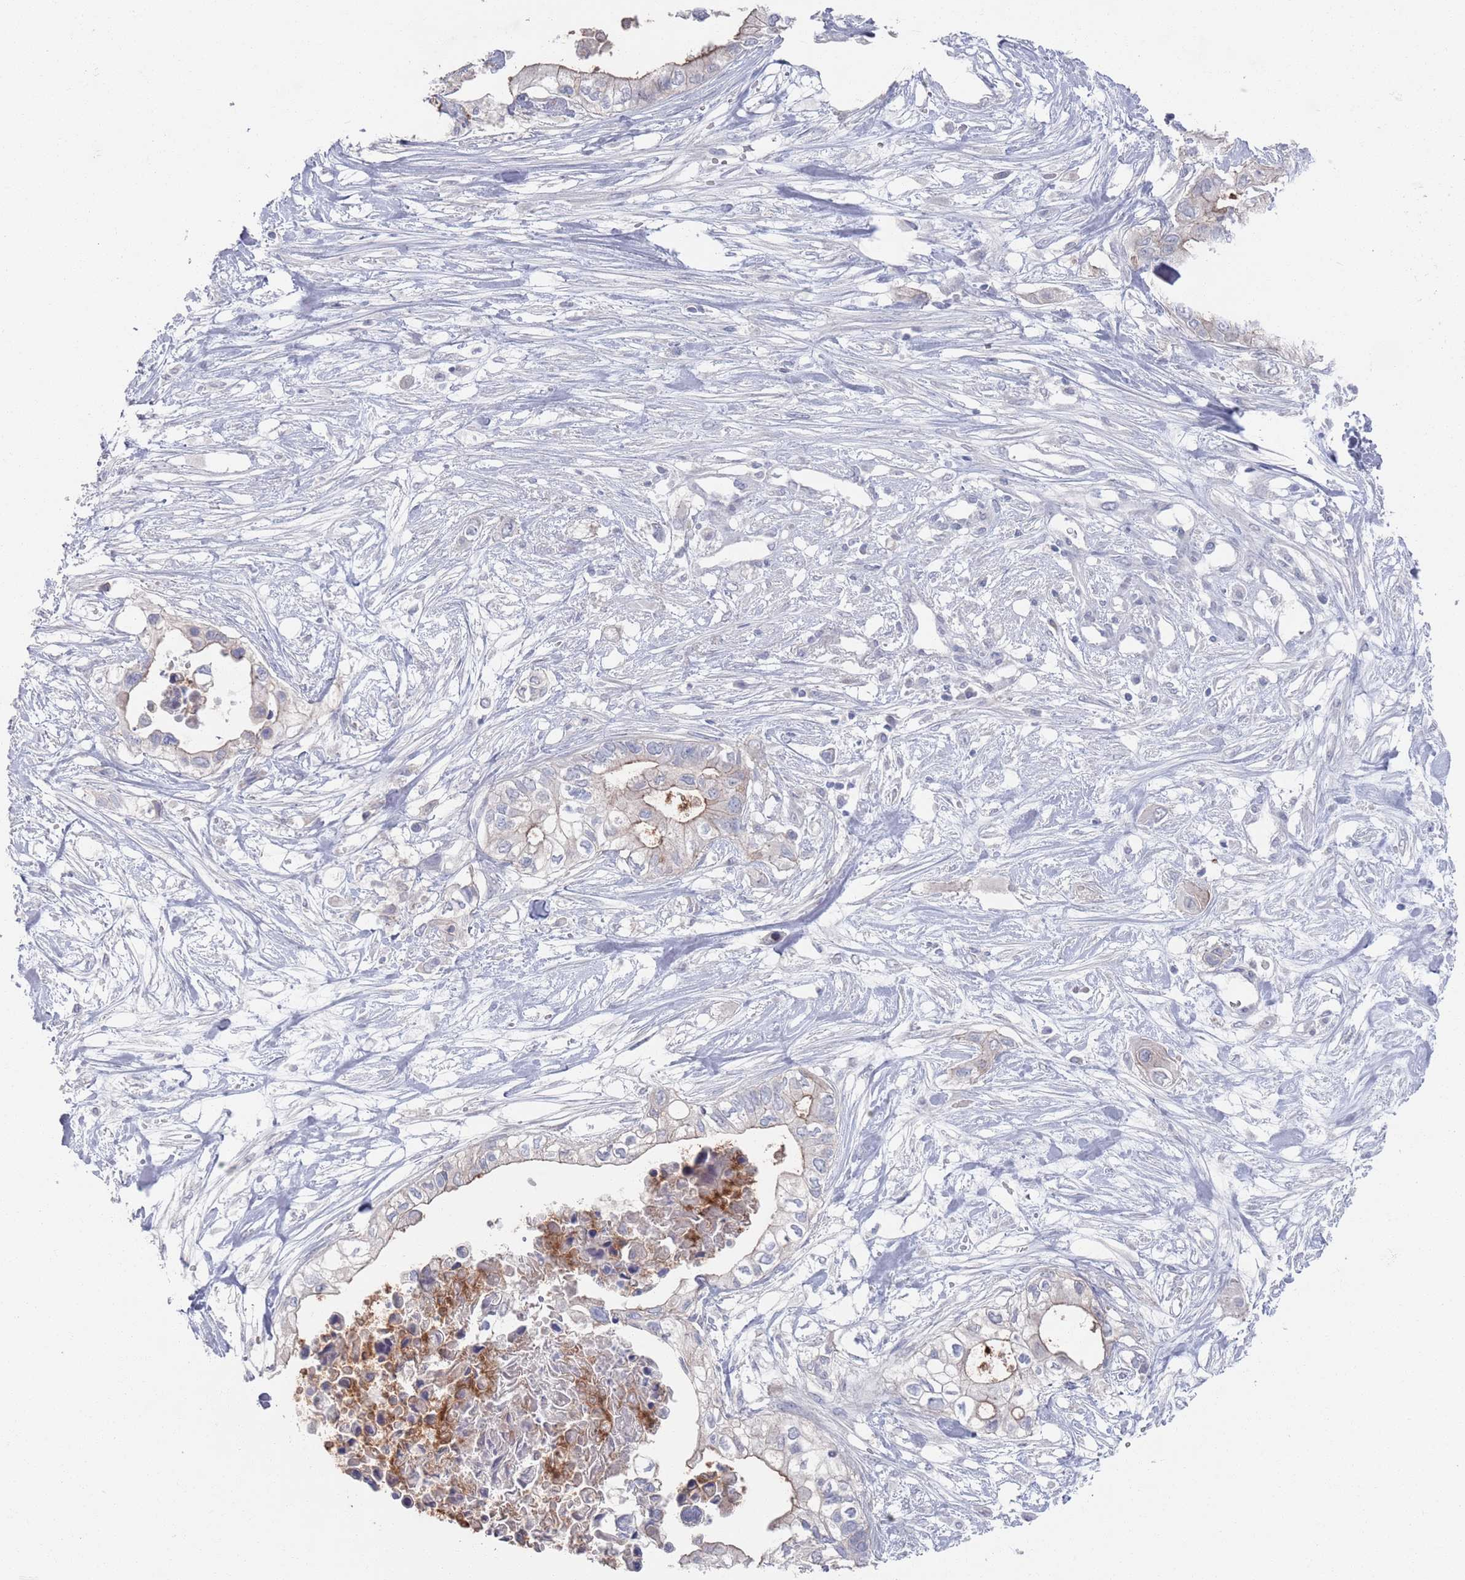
{"staining": {"intensity": "weak", "quantity": "25%-75%", "location": "cytoplasmic/membranous"}, "tissue": "pancreatic cancer", "cell_type": "Tumor cells", "image_type": "cancer", "snomed": [{"axis": "morphology", "description": "Adenocarcinoma, NOS"}, {"axis": "topography", "description": "Pancreas"}], "caption": "Protein expression analysis of pancreatic cancer (adenocarcinoma) exhibits weak cytoplasmic/membranous staining in approximately 25%-75% of tumor cells.", "gene": "PROM2", "patient": {"sex": "female", "age": 63}}